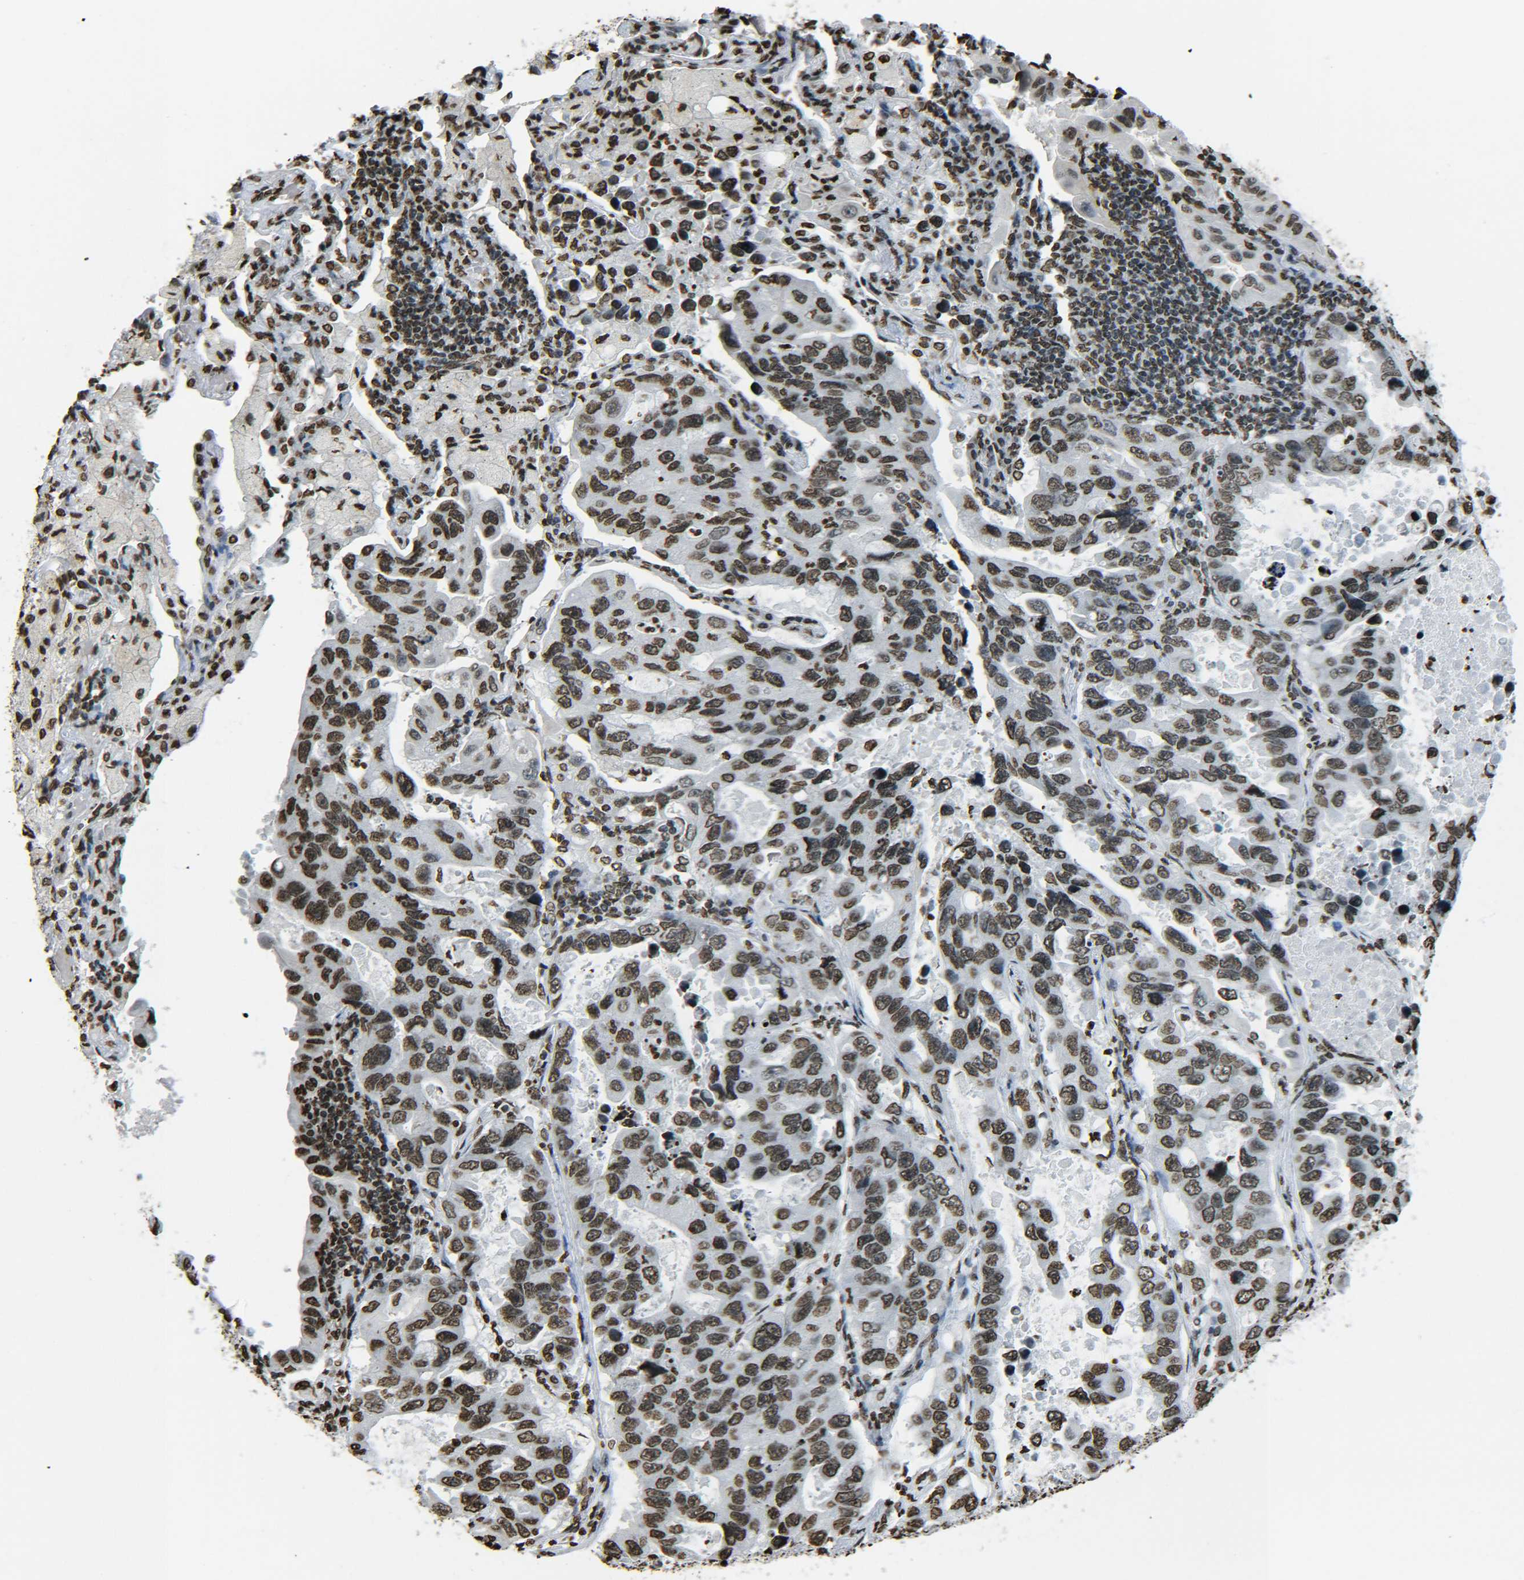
{"staining": {"intensity": "moderate", "quantity": ">75%", "location": "nuclear"}, "tissue": "lung cancer", "cell_type": "Tumor cells", "image_type": "cancer", "snomed": [{"axis": "morphology", "description": "Adenocarcinoma, NOS"}, {"axis": "topography", "description": "Lung"}], "caption": "Tumor cells exhibit medium levels of moderate nuclear expression in about >75% of cells in human lung cancer (adenocarcinoma).", "gene": "H4C16", "patient": {"sex": "male", "age": 64}}